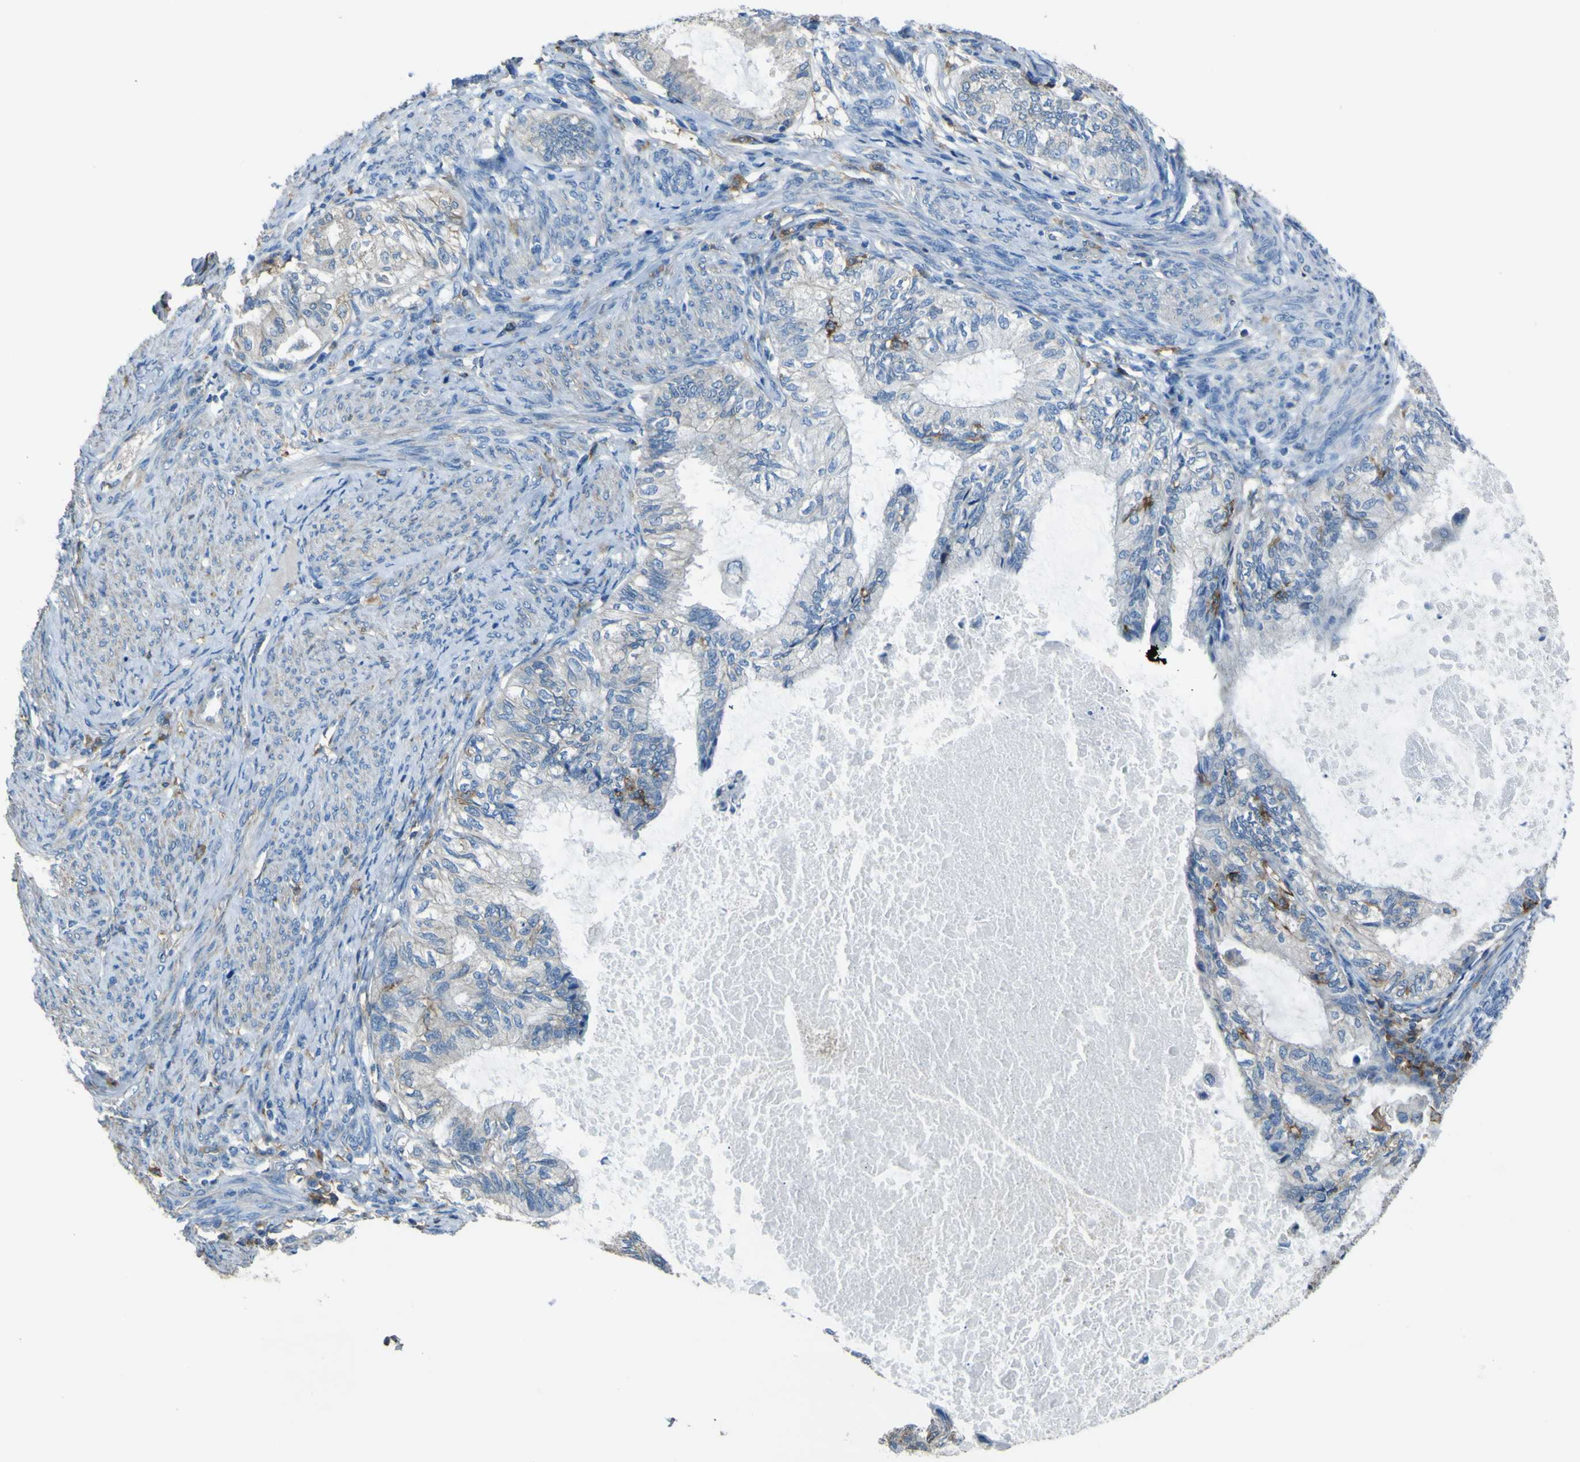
{"staining": {"intensity": "negative", "quantity": "none", "location": "none"}, "tissue": "cervical cancer", "cell_type": "Tumor cells", "image_type": "cancer", "snomed": [{"axis": "morphology", "description": "Normal tissue, NOS"}, {"axis": "morphology", "description": "Adenocarcinoma, NOS"}, {"axis": "topography", "description": "Cervix"}, {"axis": "topography", "description": "Endometrium"}], "caption": "Immunohistochemistry (IHC) photomicrograph of neoplastic tissue: adenocarcinoma (cervical) stained with DAB (3,3'-diaminobenzidine) demonstrates no significant protein positivity in tumor cells. (Immunohistochemistry, brightfield microscopy, high magnification).", "gene": "LAIR1", "patient": {"sex": "female", "age": 86}}